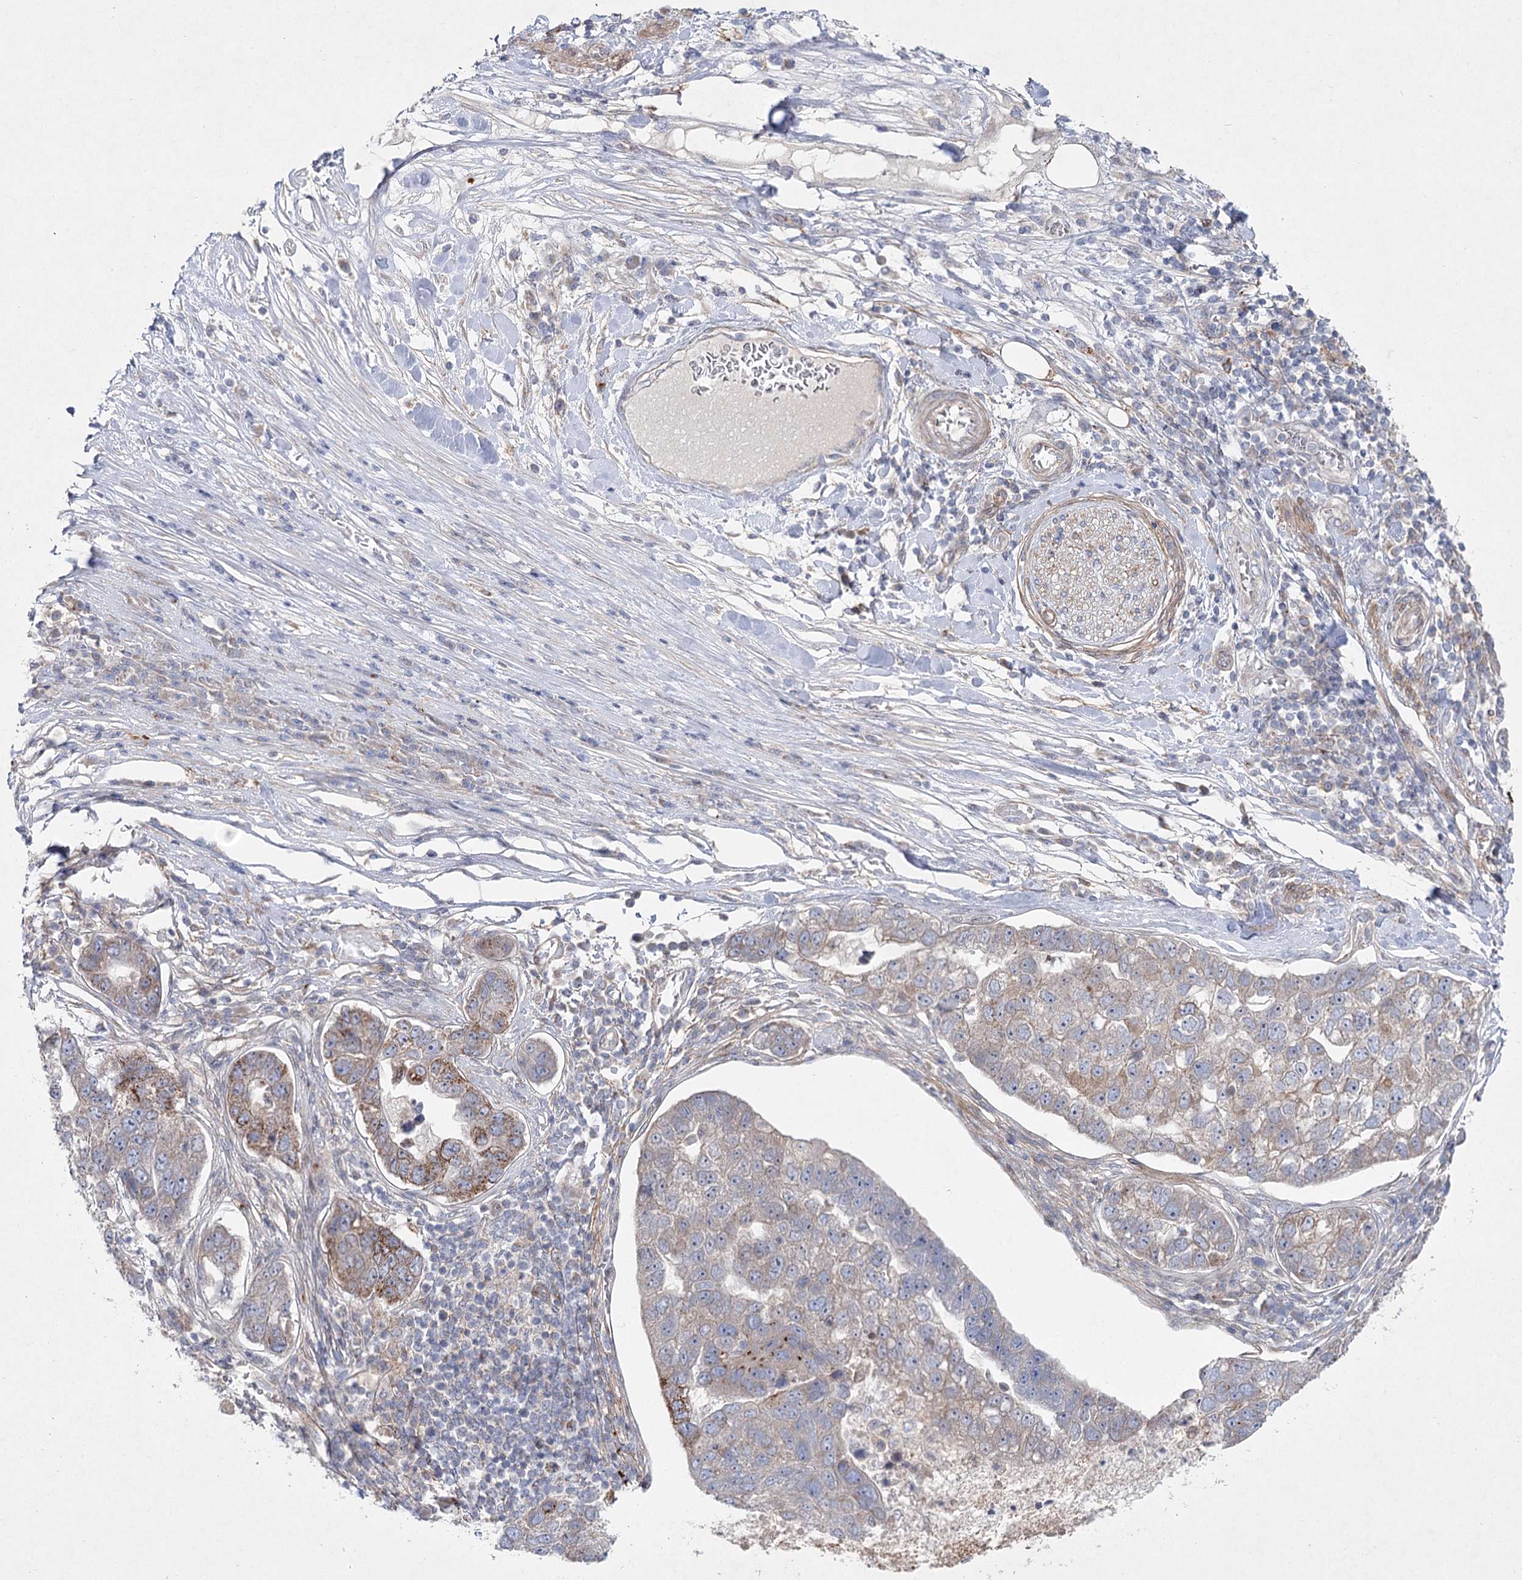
{"staining": {"intensity": "weak", "quantity": "25%-75%", "location": "cytoplasmic/membranous"}, "tissue": "pancreatic cancer", "cell_type": "Tumor cells", "image_type": "cancer", "snomed": [{"axis": "morphology", "description": "Adenocarcinoma, NOS"}, {"axis": "topography", "description": "Pancreas"}], "caption": "A low amount of weak cytoplasmic/membranous expression is appreciated in about 25%-75% of tumor cells in adenocarcinoma (pancreatic) tissue. (DAB (3,3'-diaminobenzidine) = brown stain, brightfield microscopy at high magnification).", "gene": "SH3BP5L", "patient": {"sex": "female", "age": 61}}